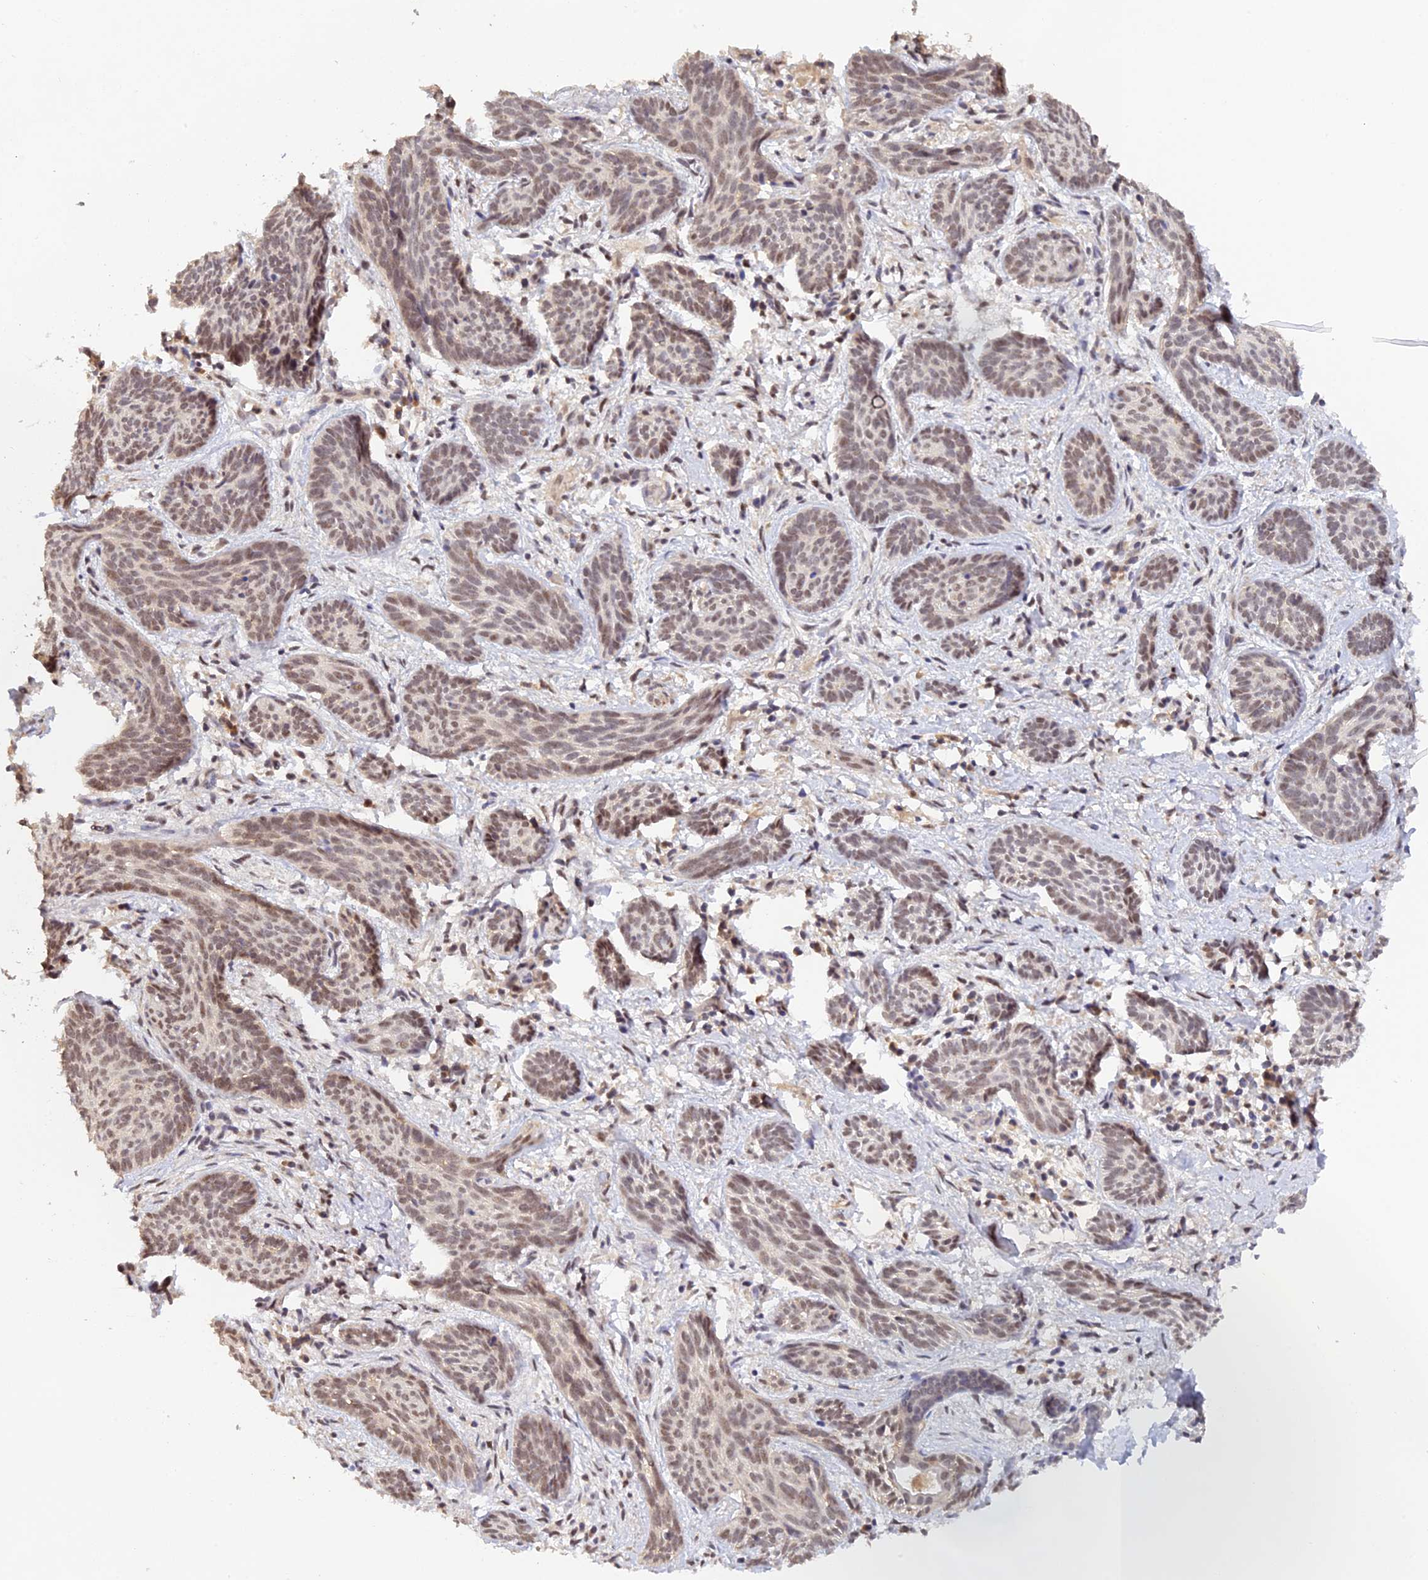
{"staining": {"intensity": "weak", "quantity": ">75%", "location": "nuclear"}, "tissue": "skin cancer", "cell_type": "Tumor cells", "image_type": "cancer", "snomed": [{"axis": "morphology", "description": "Basal cell carcinoma"}, {"axis": "topography", "description": "Skin"}], "caption": "The histopathology image reveals staining of skin cancer (basal cell carcinoma), revealing weak nuclear protein expression (brown color) within tumor cells.", "gene": "ZNF436", "patient": {"sex": "female", "age": 81}}